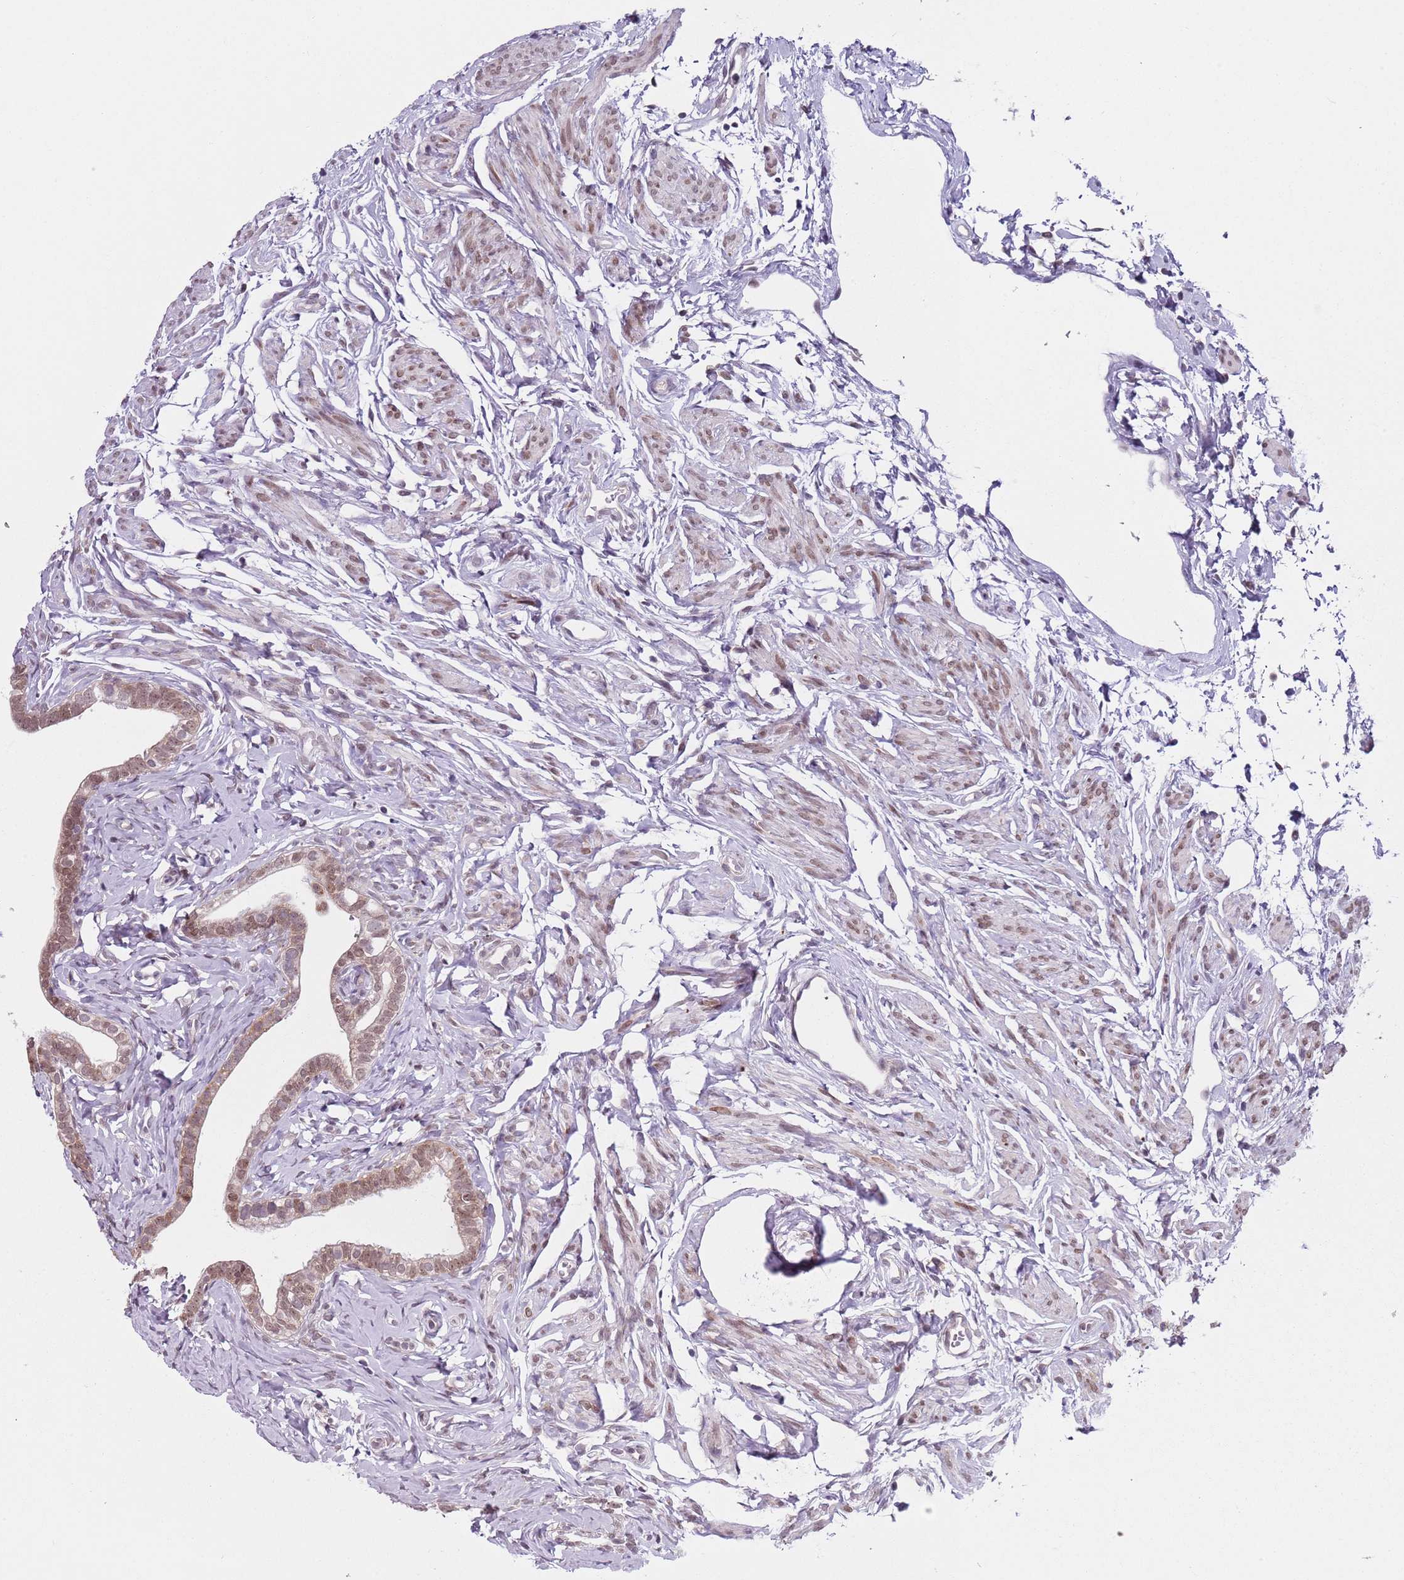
{"staining": {"intensity": "moderate", "quantity": ">75%", "location": "cytoplasmic/membranous,nuclear"}, "tissue": "fallopian tube", "cell_type": "Glandular cells", "image_type": "normal", "snomed": [{"axis": "morphology", "description": "Normal tissue, NOS"}, {"axis": "topography", "description": "Fallopian tube"}], "caption": "The photomicrograph shows staining of unremarkable fallopian tube, revealing moderate cytoplasmic/membranous,nuclear protein staining (brown color) within glandular cells.", "gene": "SLC25A32", "patient": {"sex": "female", "age": 66}}